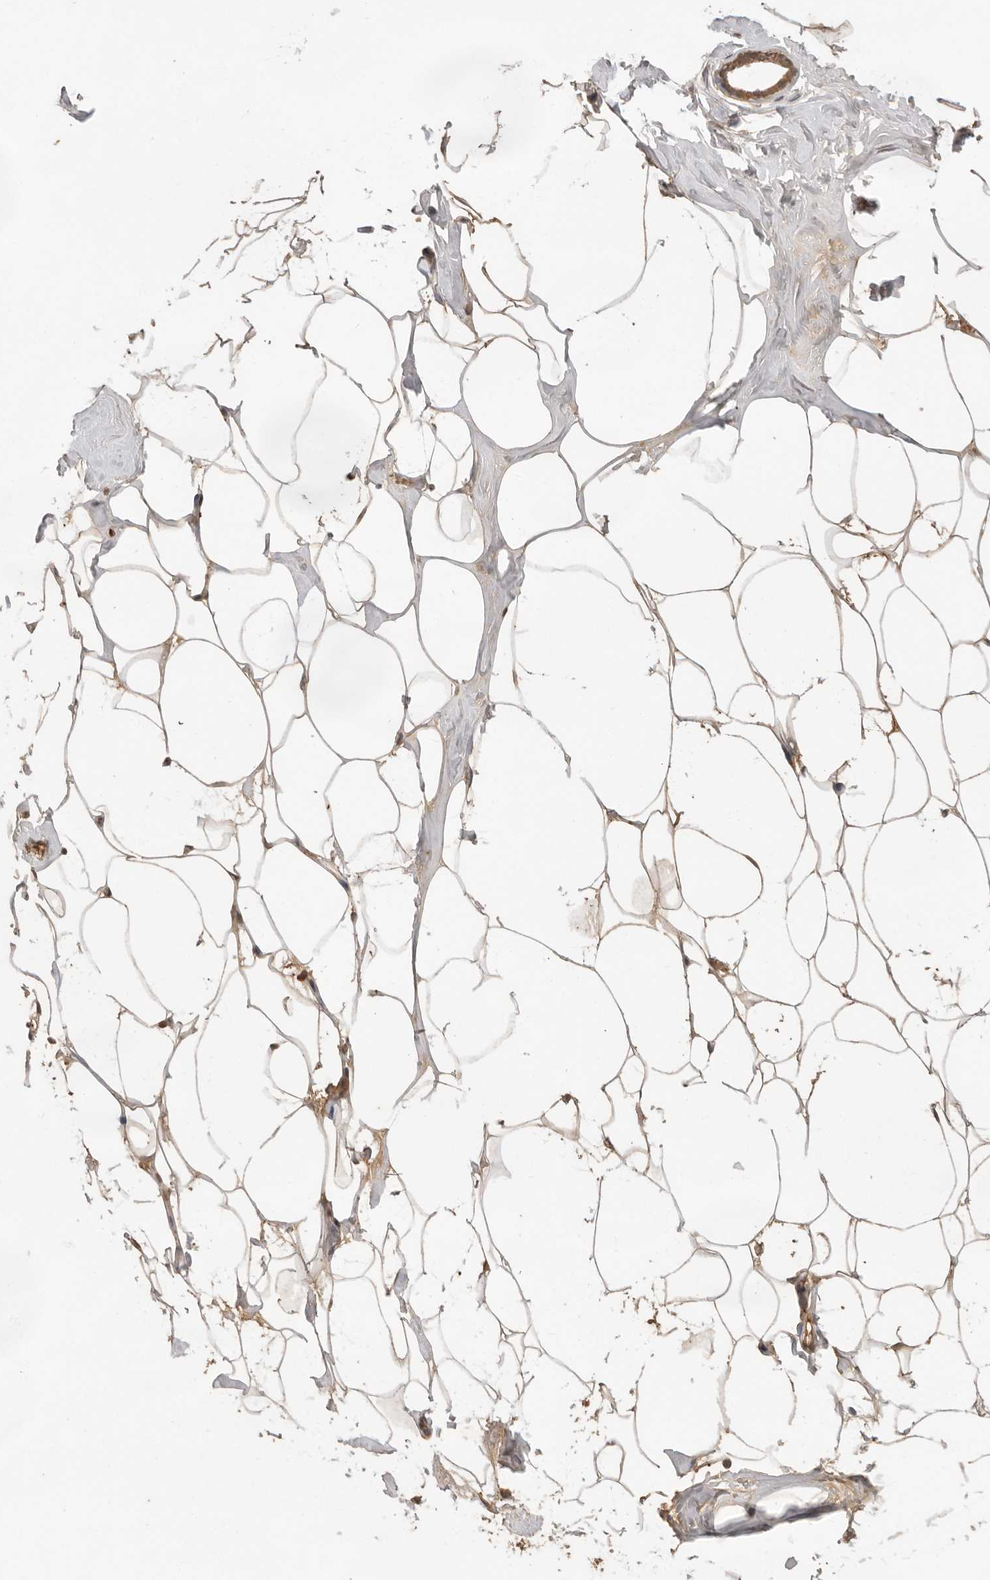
{"staining": {"intensity": "moderate", "quantity": ">75%", "location": "cytoplasmic/membranous"}, "tissue": "adipose tissue", "cell_type": "Adipocytes", "image_type": "normal", "snomed": [{"axis": "morphology", "description": "Normal tissue, NOS"}, {"axis": "morphology", "description": "Fibrosis, NOS"}, {"axis": "topography", "description": "Breast"}, {"axis": "topography", "description": "Adipose tissue"}], "caption": "Brown immunohistochemical staining in unremarkable human adipose tissue displays moderate cytoplasmic/membranous staining in about >75% of adipocytes.", "gene": "JAG2", "patient": {"sex": "female", "age": 39}}